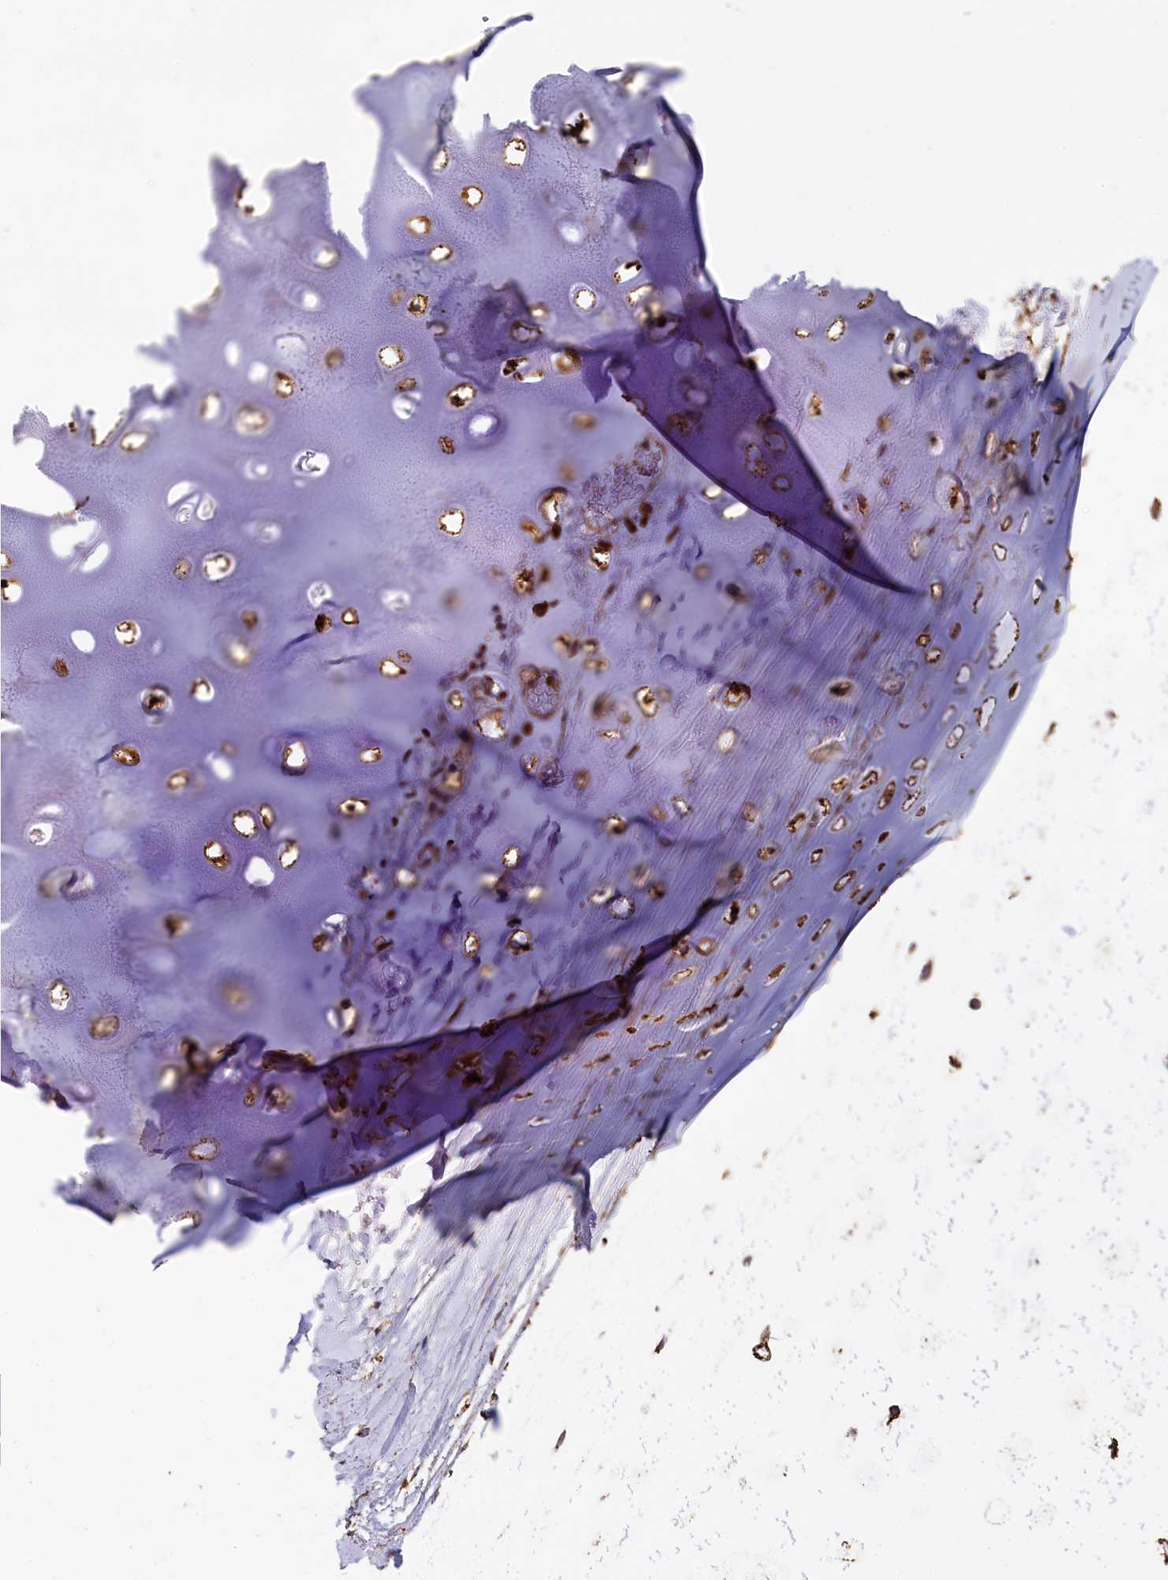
{"staining": {"intensity": "moderate", "quantity": "25%-75%", "location": "cytoplasmic/membranous"}, "tissue": "adipose tissue", "cell_type": "Adipocytes", "image_type": "normal", "snomed": [{"axis": "morphology", "description": "Normal tissue, NOS"}, {"axis": "topography", "description": "Lymph node"}, {"axis": "topography", "description": "Bronchus"}], "caption": "A brown stain labels moderate cytoplasmic/membranous positivity of a protein in adipocytes of unremarkable adipose tissue. (brown staining indicates protein expression, while blue staining denotes nuclei).", "gene": "NEURL1B", "patient": {"sex": "male", "age": 63}}